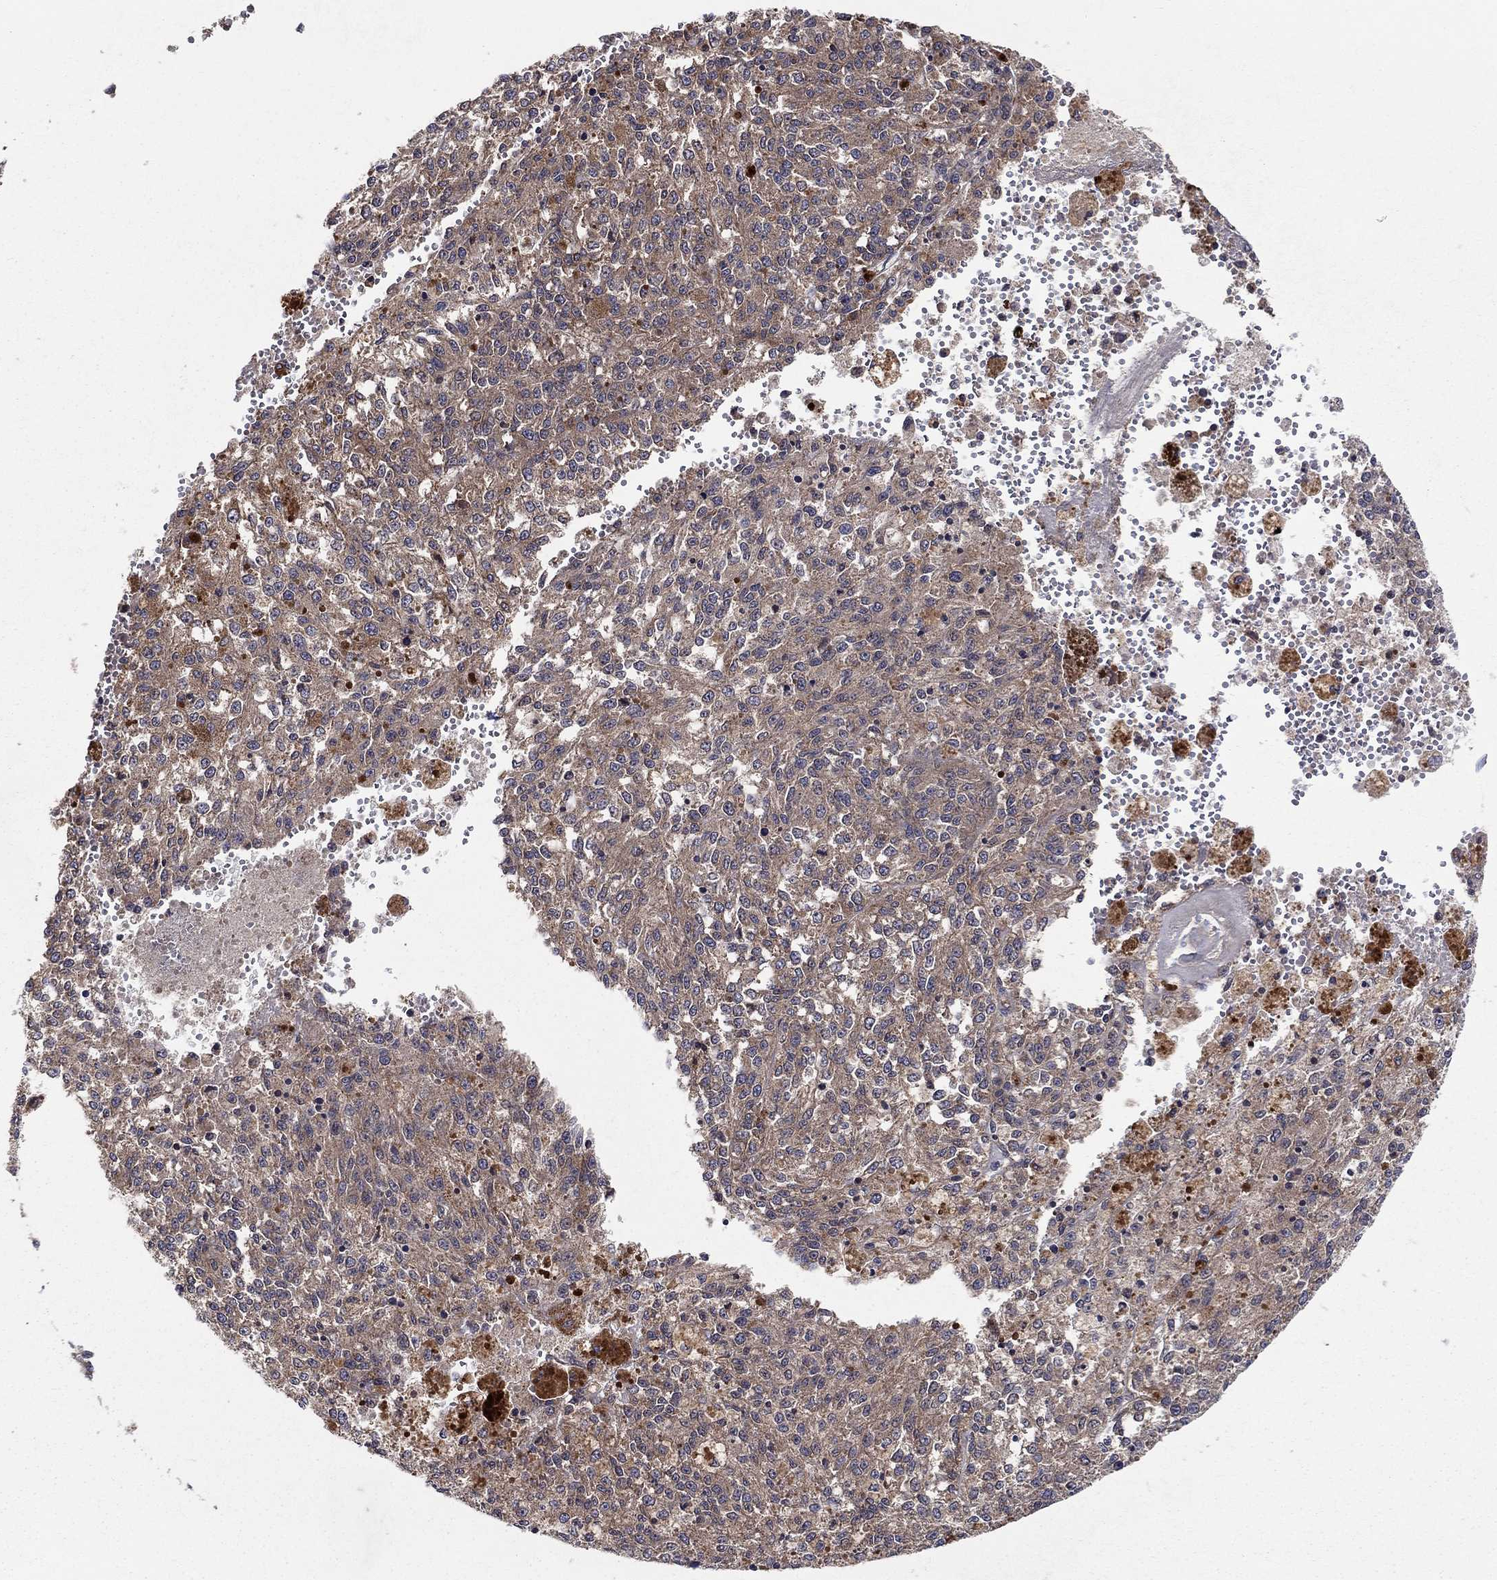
{"staining": {"intensity": "moderate", "quantity": "<25%", "location": "cytoplasmic/membranous"}, "tissue": "melanoma", "cell_type": "Tumor cells", "image_type": "cancer", "snomed": [{"axis": "morphology", "description": "Malignant melanoma, Metastatic site"}, {"axis": "topography", "description": "Lymph node"}], "caption": "Malignant melanoma (metastatic site) tissue exhibits moderate cytoplasmic/membranous staining in about <25% of tumor cells Ihc stains the protein in brown and the nuclei are stained blue.", "gene": "BMERB1", "patient": {"sex": "female", "age": 64}}